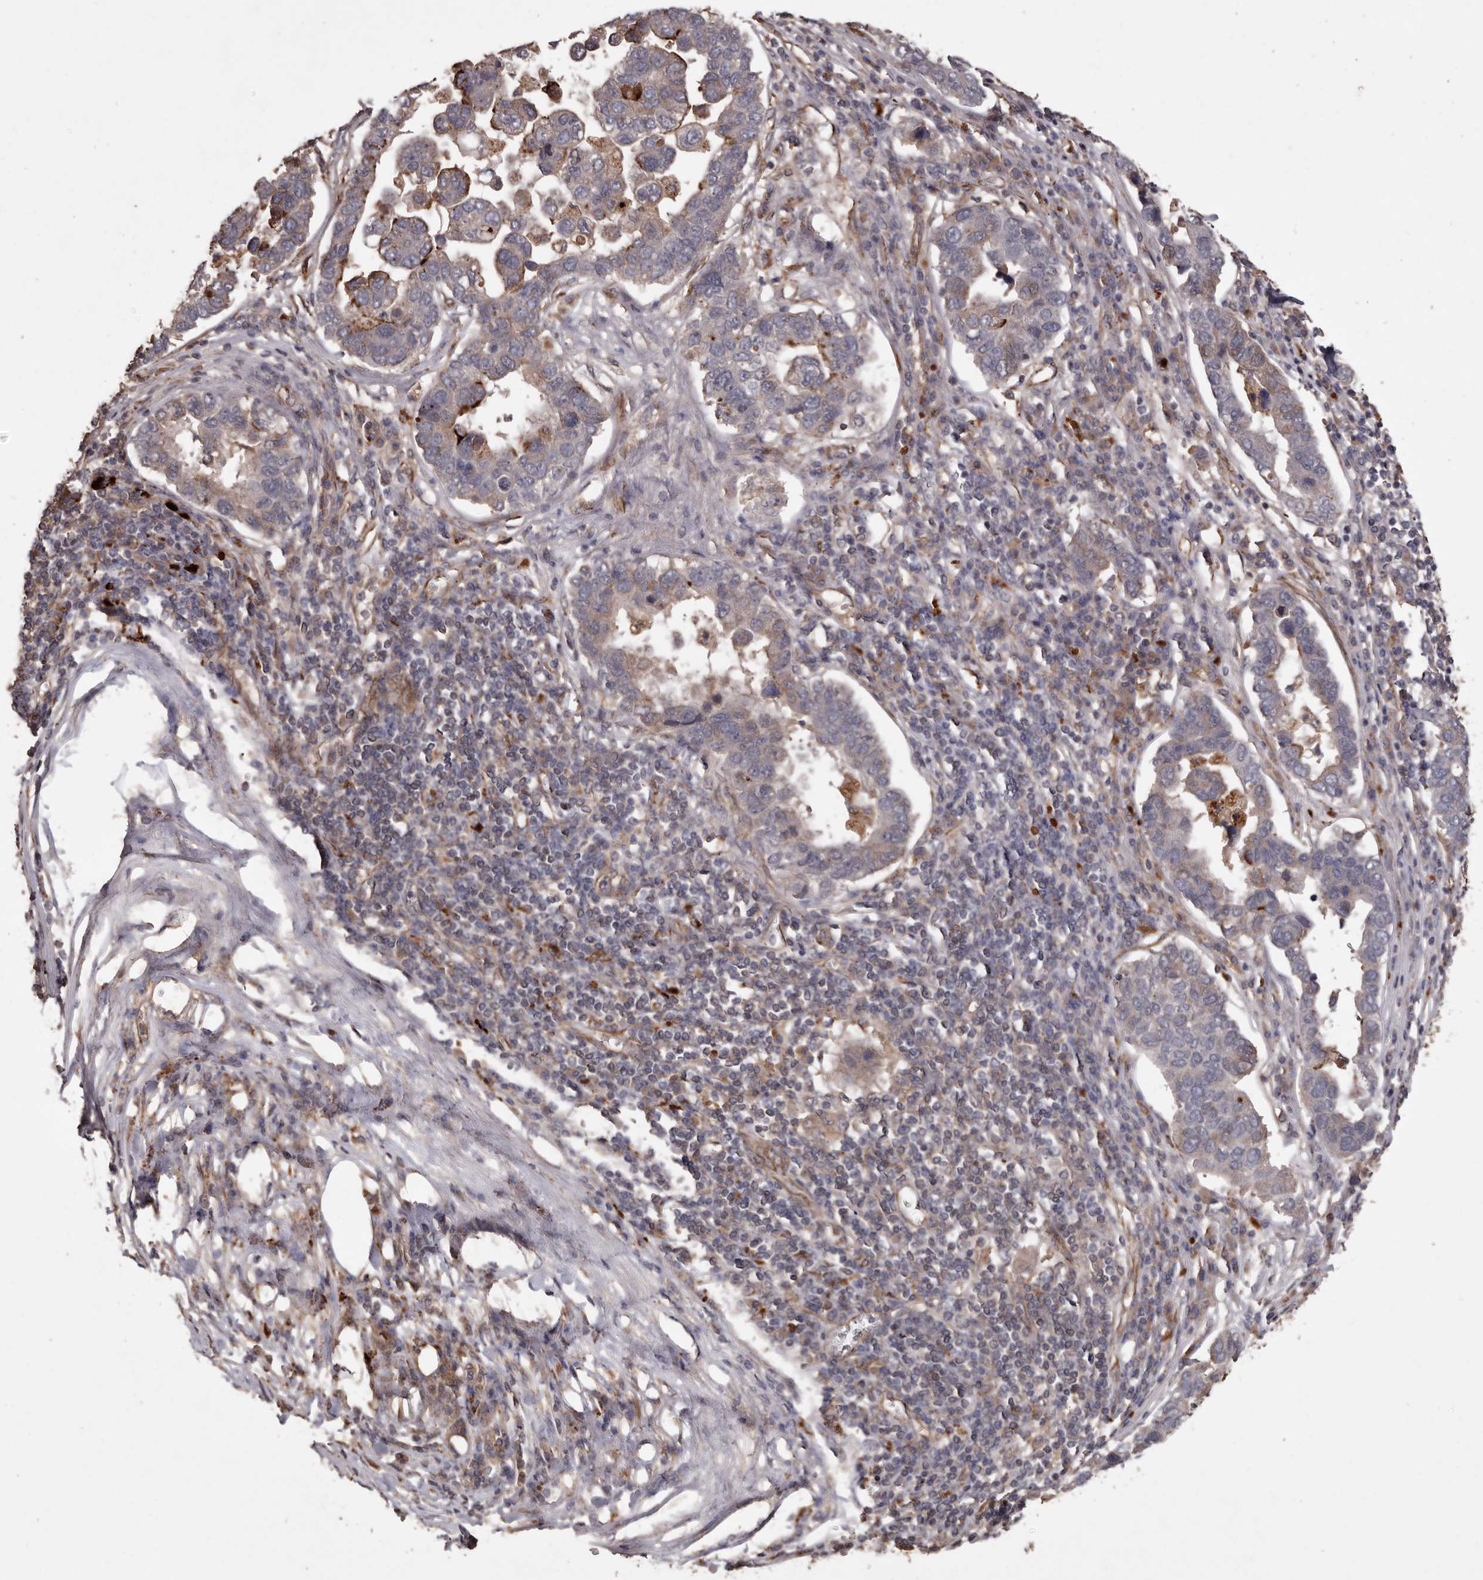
{"staining": {"intensity": "weak", "quantity": "<25%", "location": "cytoplasmic/membranous"}, "tissue": "pancreatic cancer", "cell_type": "Tumor cells", "image_type": "cancer", "snomed": [{"axis": "morphology", "description": "Adenocarcinoma, NOS"}, {"axis": "topography", "description": "Pancreas"}], "caption": "The photomicrograph reveals no significant expression in tumor cells of adenocarcinoma (pancreatic).", "gene": "BRAT1", "patient": {"sex": "female", "age": 61}}